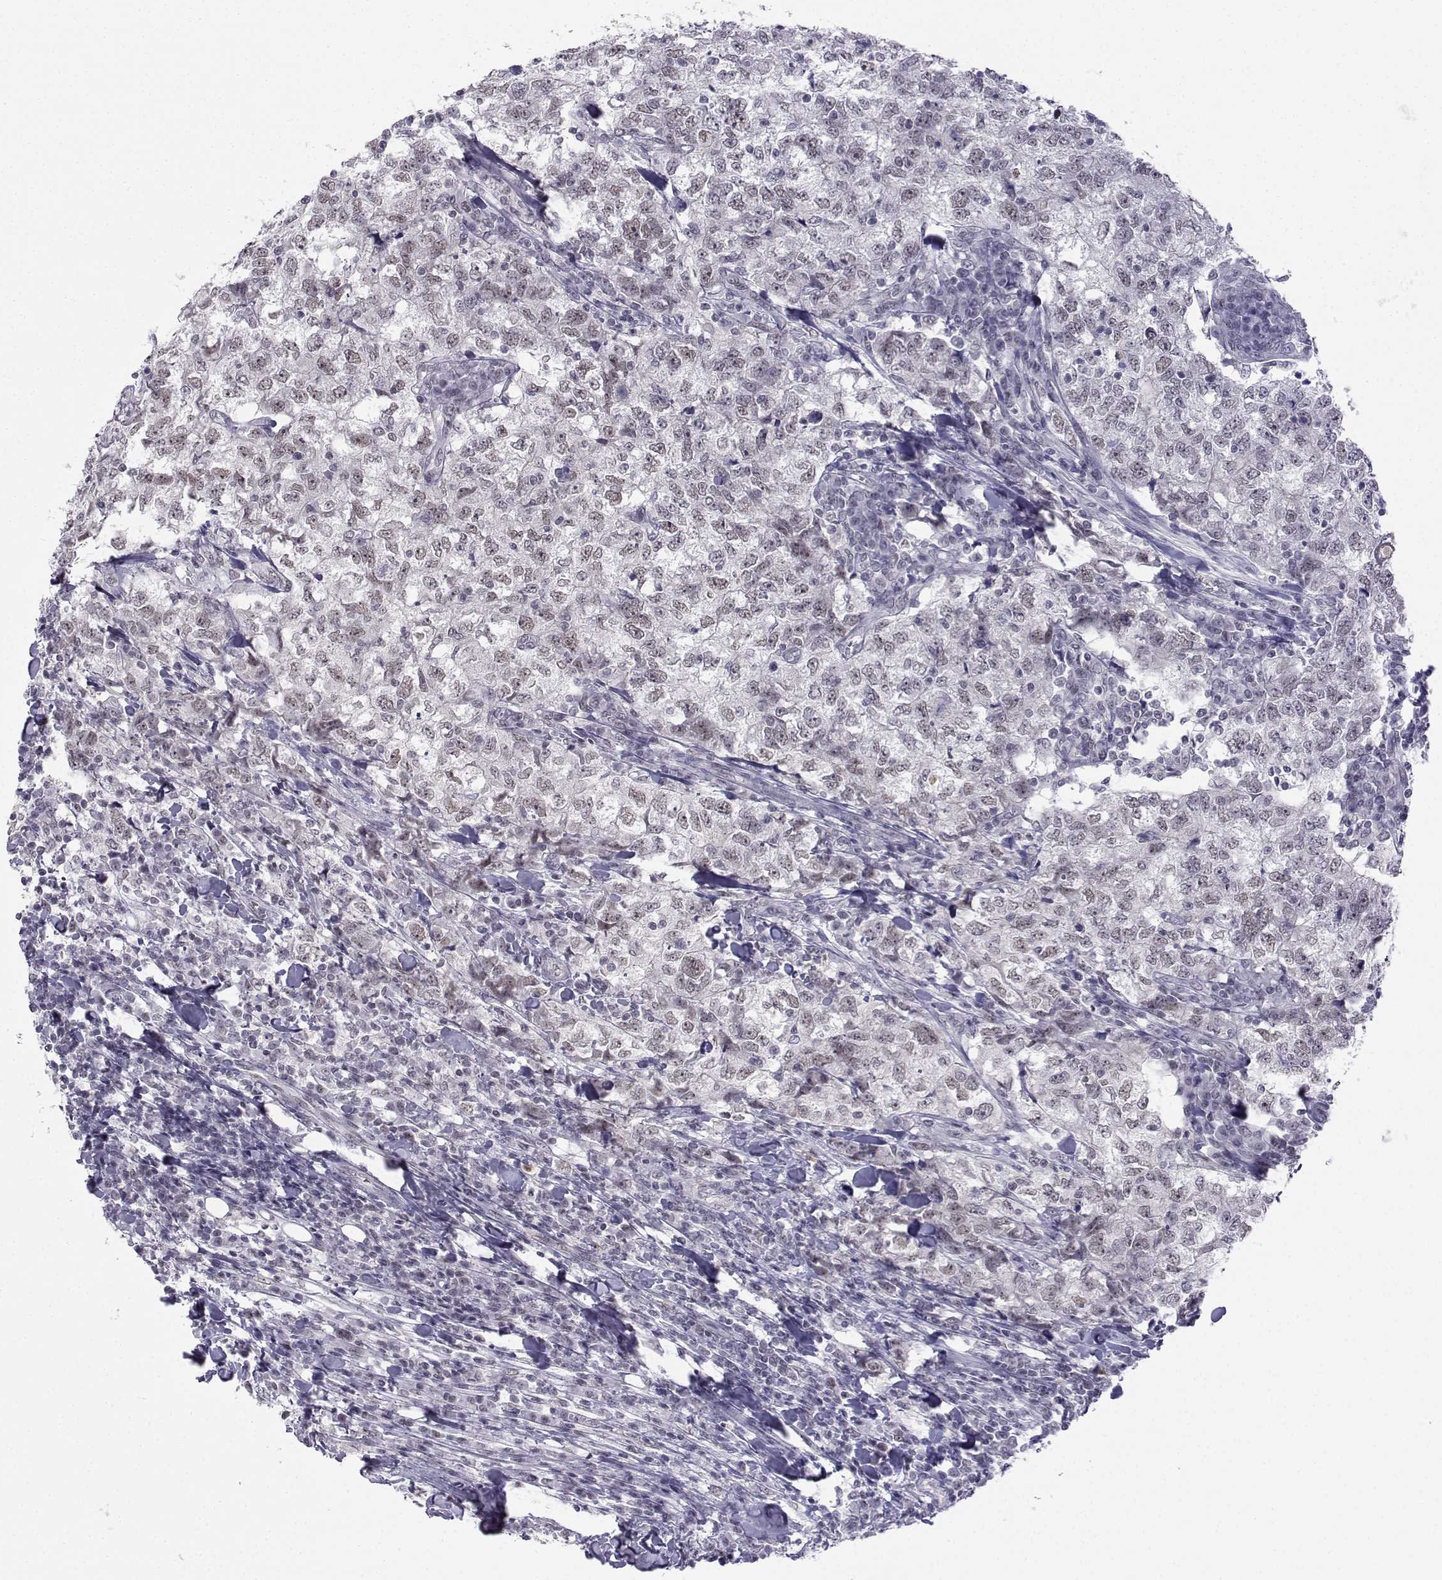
{"staining": {"intensity": "negative", "quantity": "none", "location": "none"}, "tissue": "breast cancer", "cell_type": "Tumor cells", "image_type": "cancer", "snomed": [{"axis": "morphology", "description": "Duct carcinoma"}, {"axis": "topography", "description": "Breast"}], "caption": "A micrograph of infiltrating ductal carcinoma (breast) stained for a protein shows no brown staining in tumor cells.", "gene": "MED26", "patient": {"sex": "female", "age": 30}}